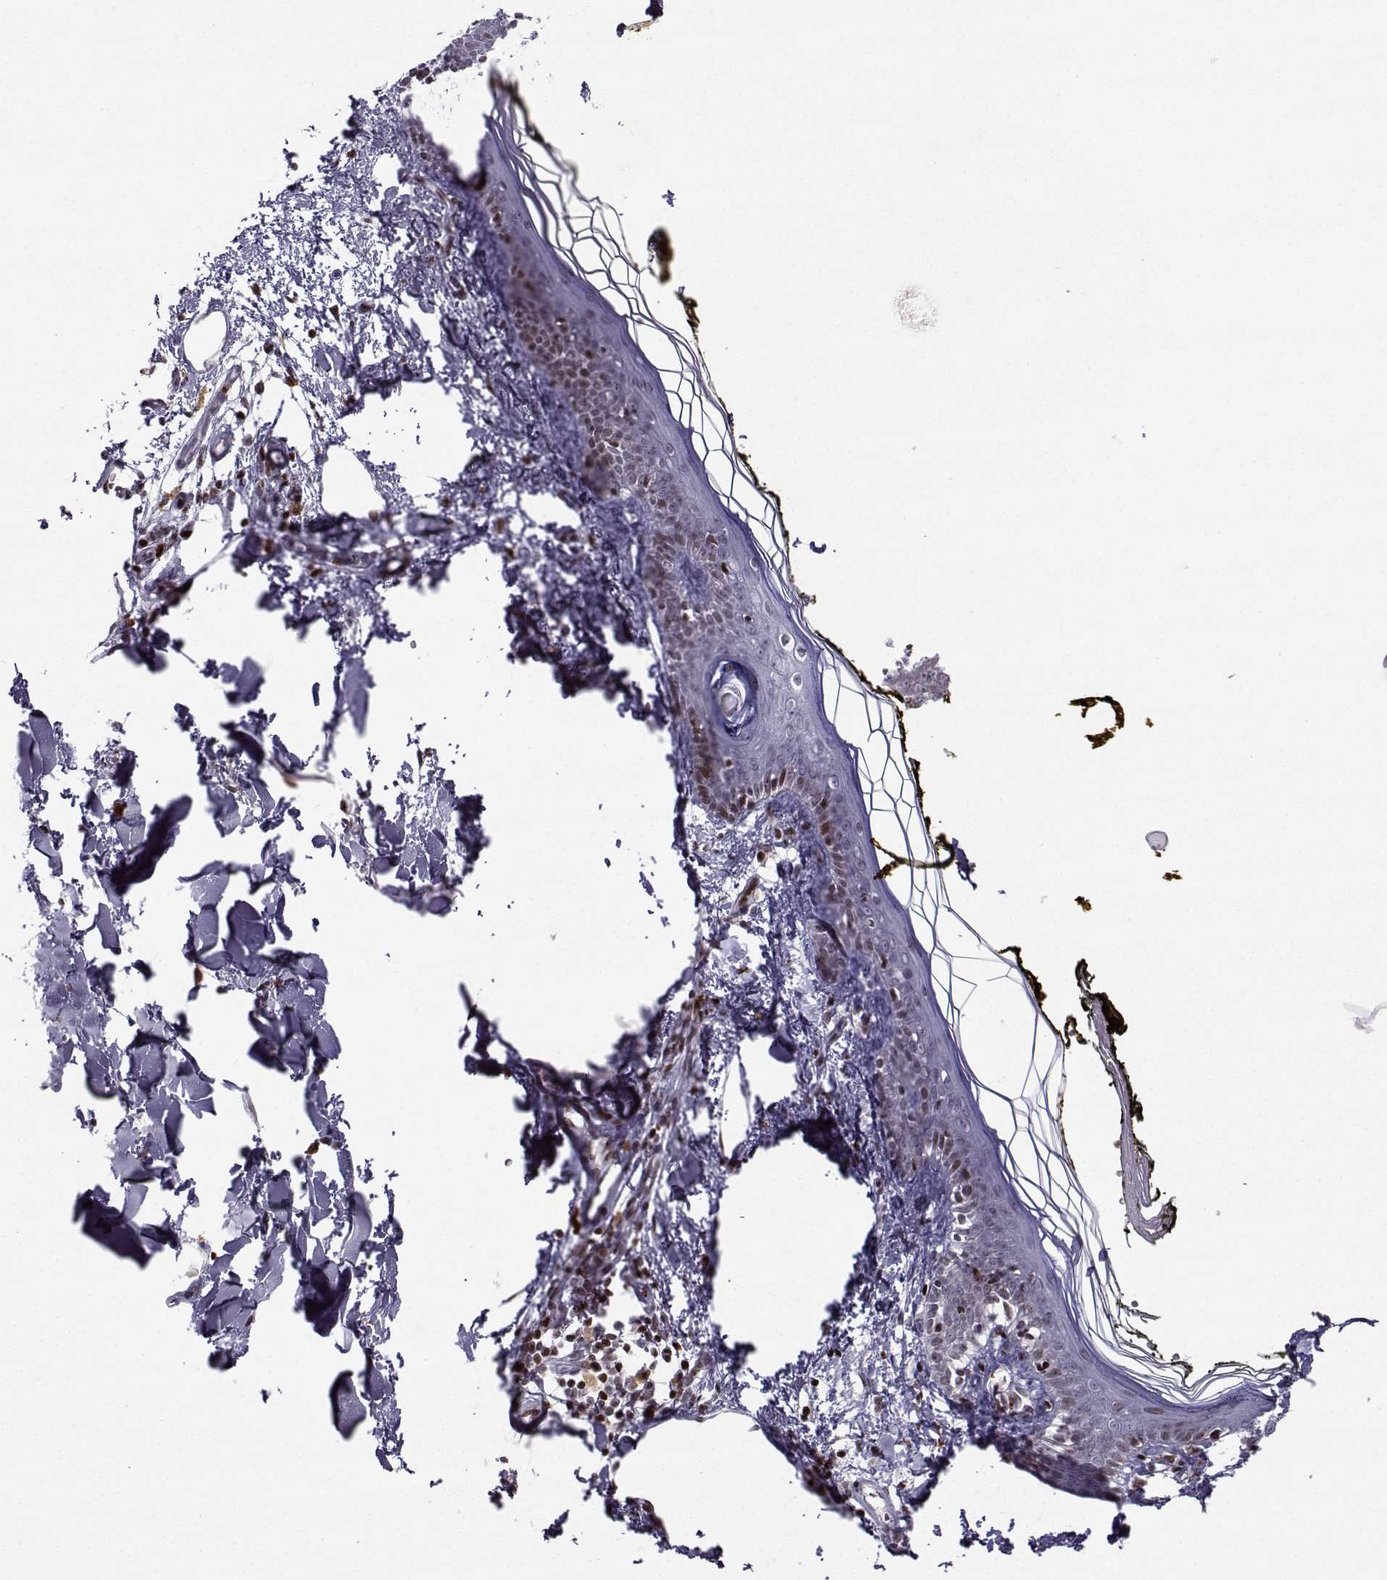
{"staining": {"intensity": "negative", "quantity": "none", "location": "none"}, "tissue": "skin", "cell_type": "Fibroblasts", "image_type": "normal", "snomed": [{"axis": "morphology", "description": "Normal tissue, NOS"}, {"axis": "topography", "description": "Skin"}], "caption": "IHC of unremarkable human skin exhibits no positivity in fibroblasts.", "gene": "ZNF19", "patient": {"sex": "male", "age": 76}}